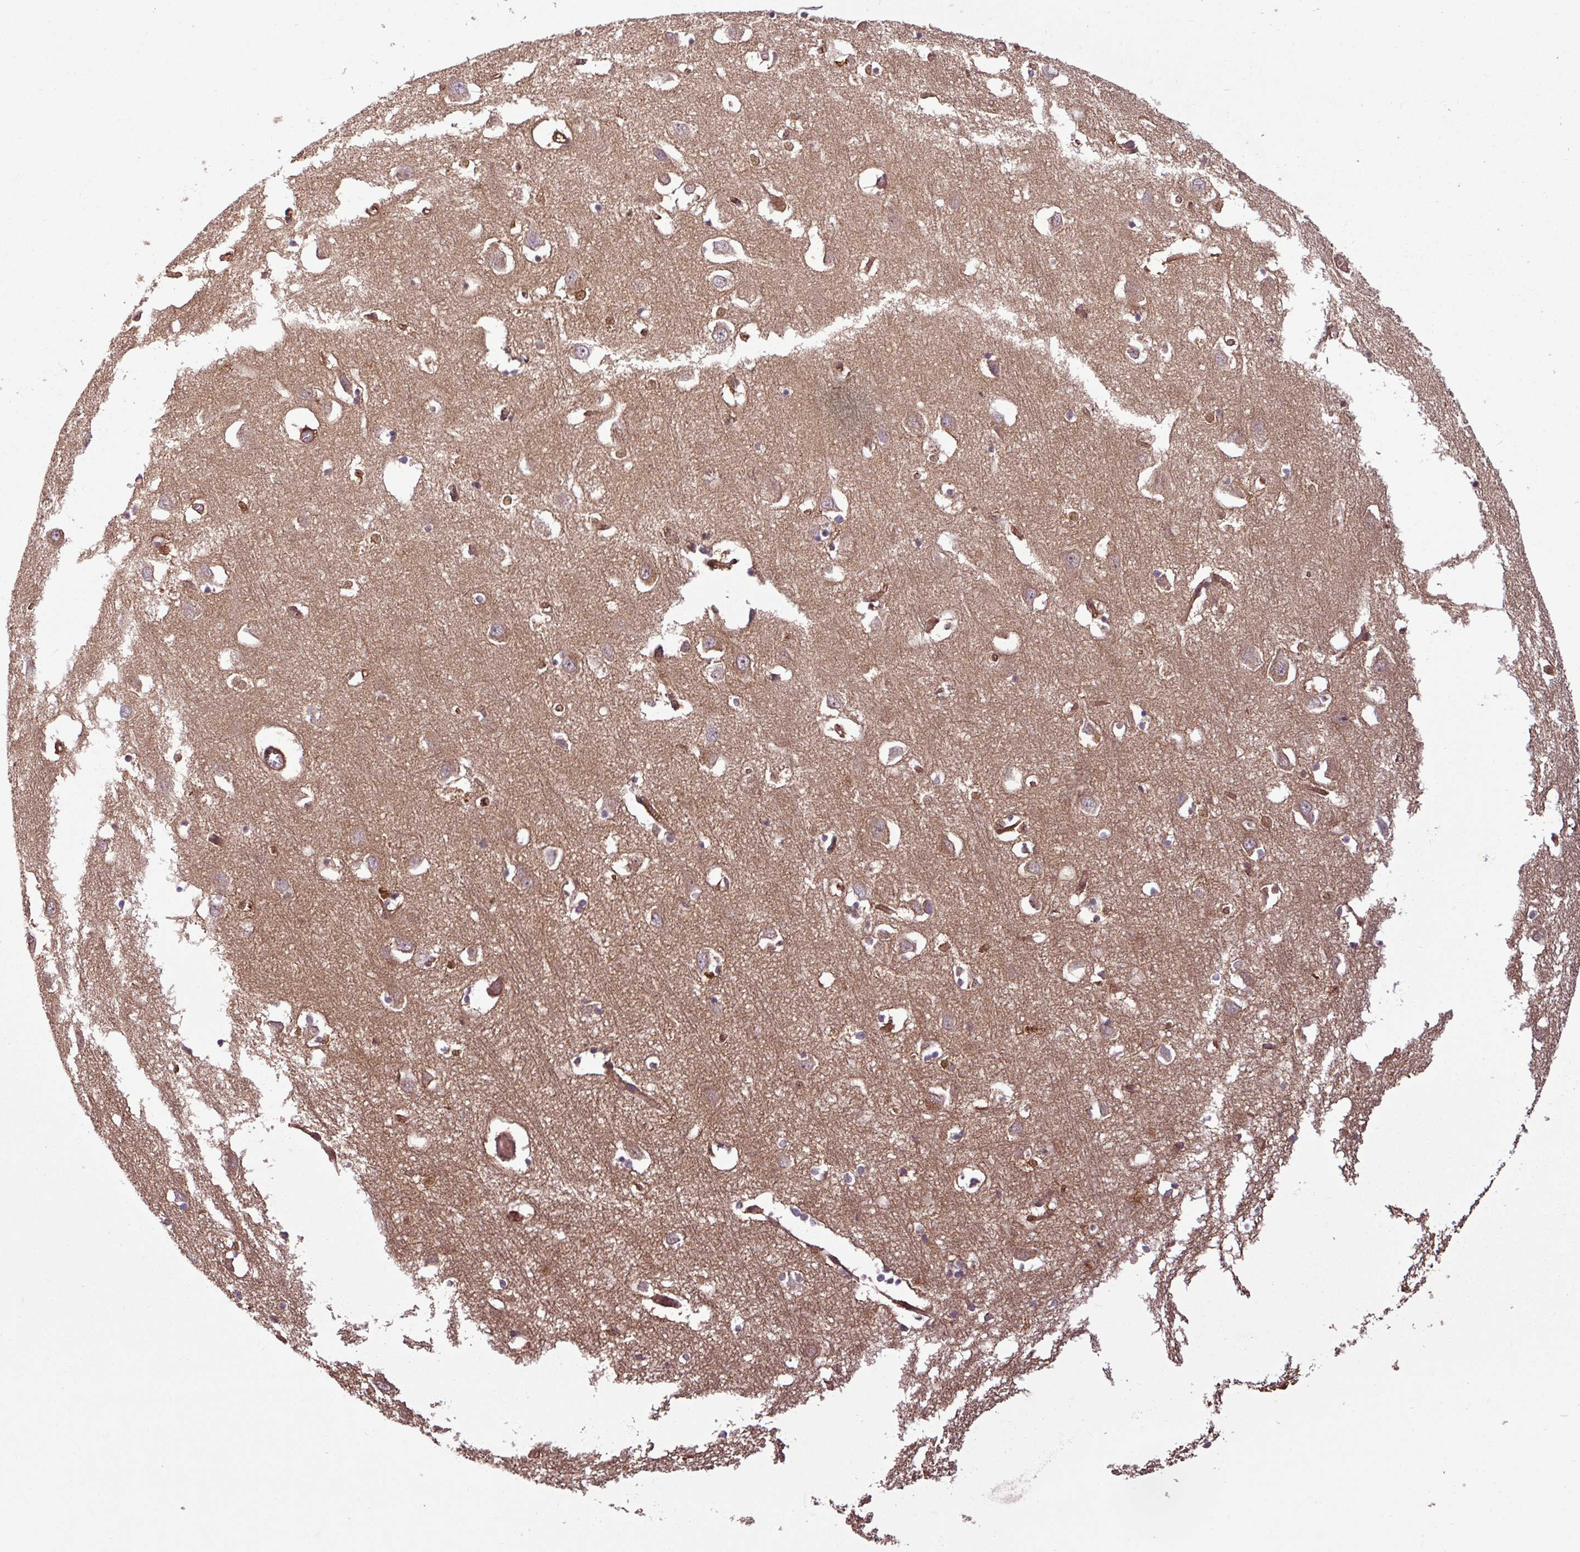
{"staining": {"intensity": "moderate", "quantity": "25%-75%", "location": "cytoplasmic/membranous"}, "tissue": "cerebral cortex", "cell_type": "Endothelial cells", "image_type": "normal", "snomed": [{"axis": "morphology", "description": "Normal tissue, NOS"}, {"axis": "topography", "description": "Cerebral cortex"}], "caption": "Immunohistochemistry image of normal cerebral cortex: cerebral cortex stained using immunohistochemistry (IHC) shows medium levels of moderate protein expression localized specifically in the cytoplasmic/membranous of endothelial cells, appearing as a cytoplasmic/membranous brown color.", "gene": "SH3BGRL", "patient": {"sex": "male", "age": 70}}